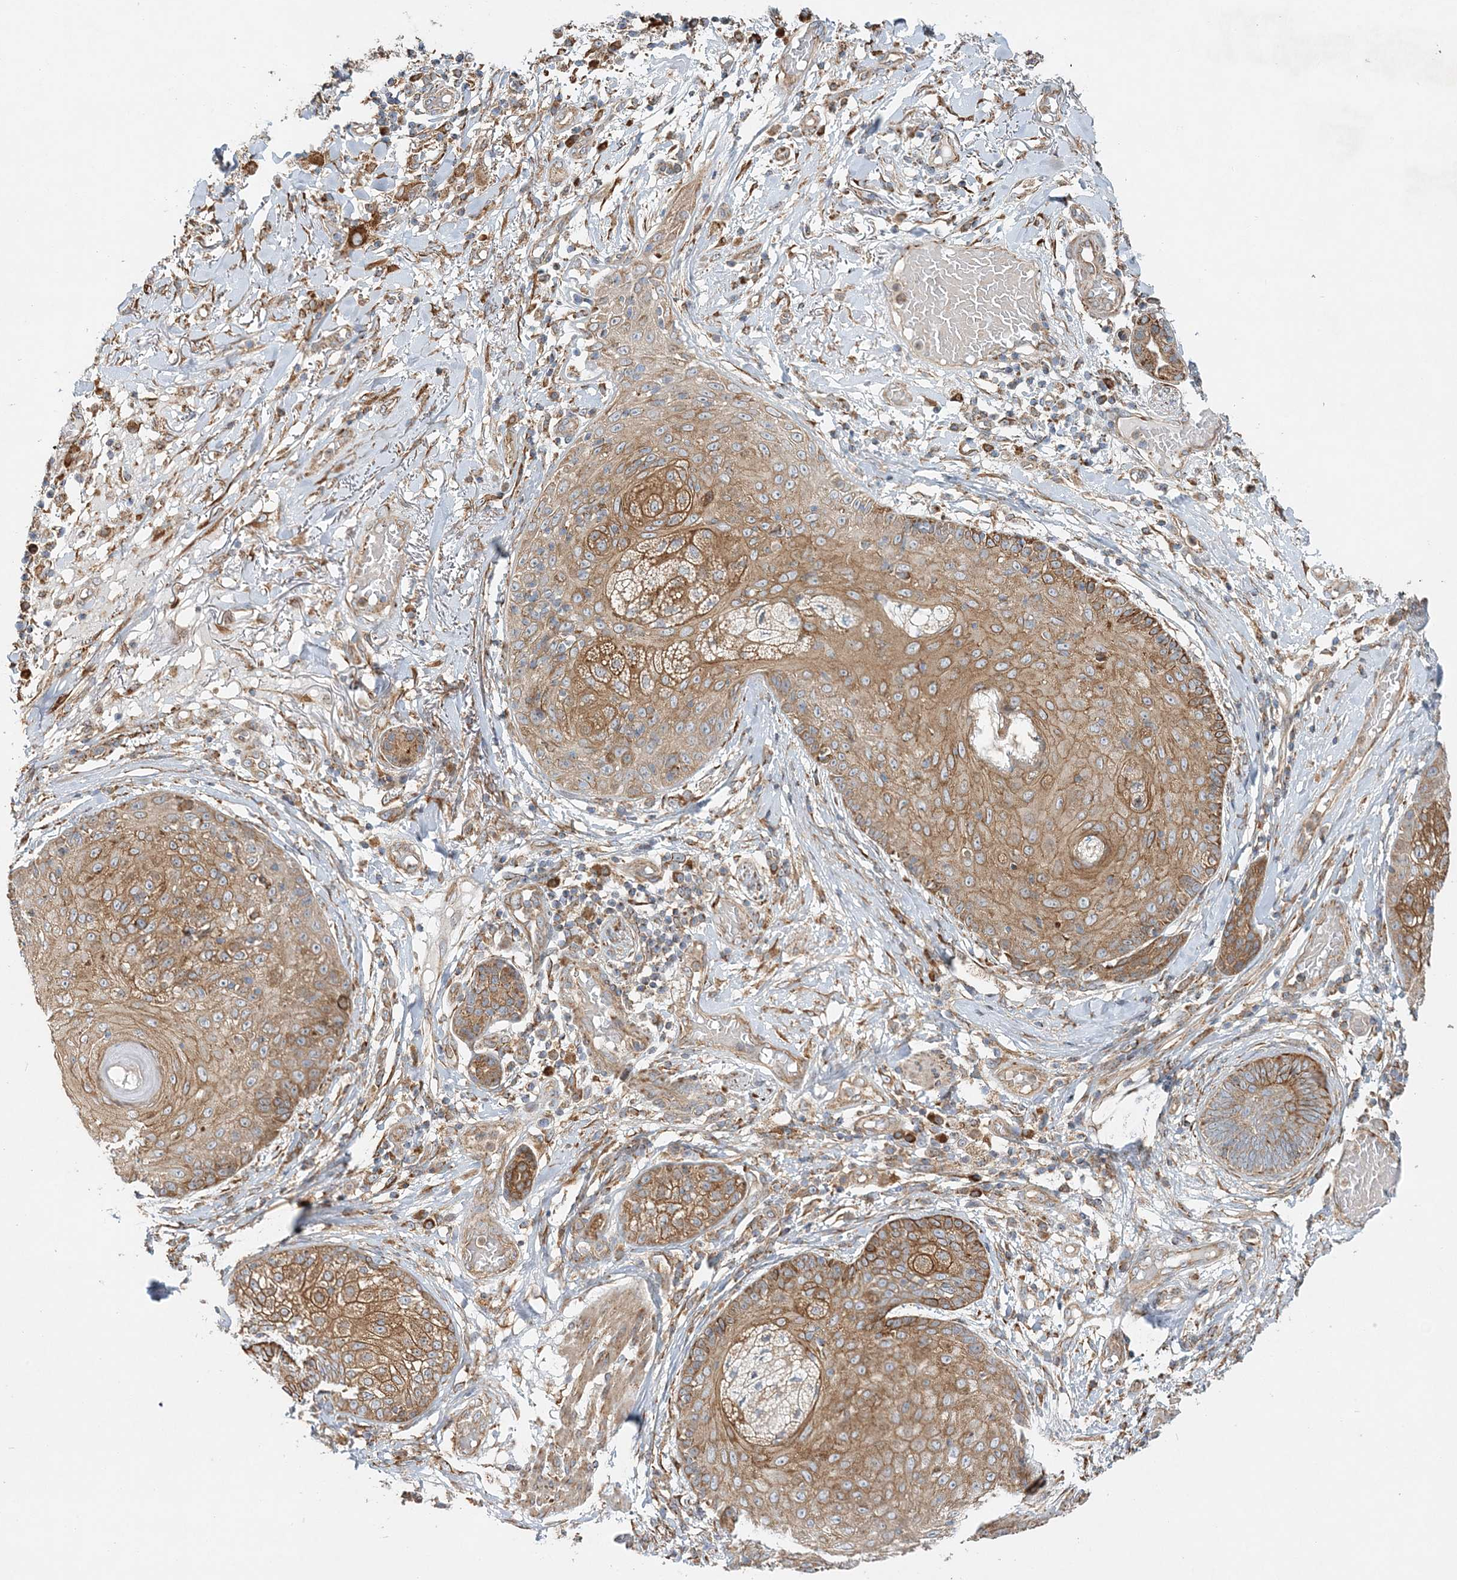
{"staining": {"intensity": "moderate", "quantity": "25%-75%", "location": "cytoplasmic/membranous"}, "tissue": "skin cancer", "cell_type": "Tumor cells", "image_type": "cancer", "snomed": [{"axis": "morphology", "description": "Squamous cell carcinoma, NOS"}, {"axis": "topography", "description": "Skin"}], "caption": "High-power microscopy captured an immunohistochemistry photomicrograph of skin cancer, revealing moderate cytoplasmic/membranous positivity in about 25%-75% of tumor cells.", "gene": "ZFYVE16", "patient": {"sex": "female", "age": 88}}